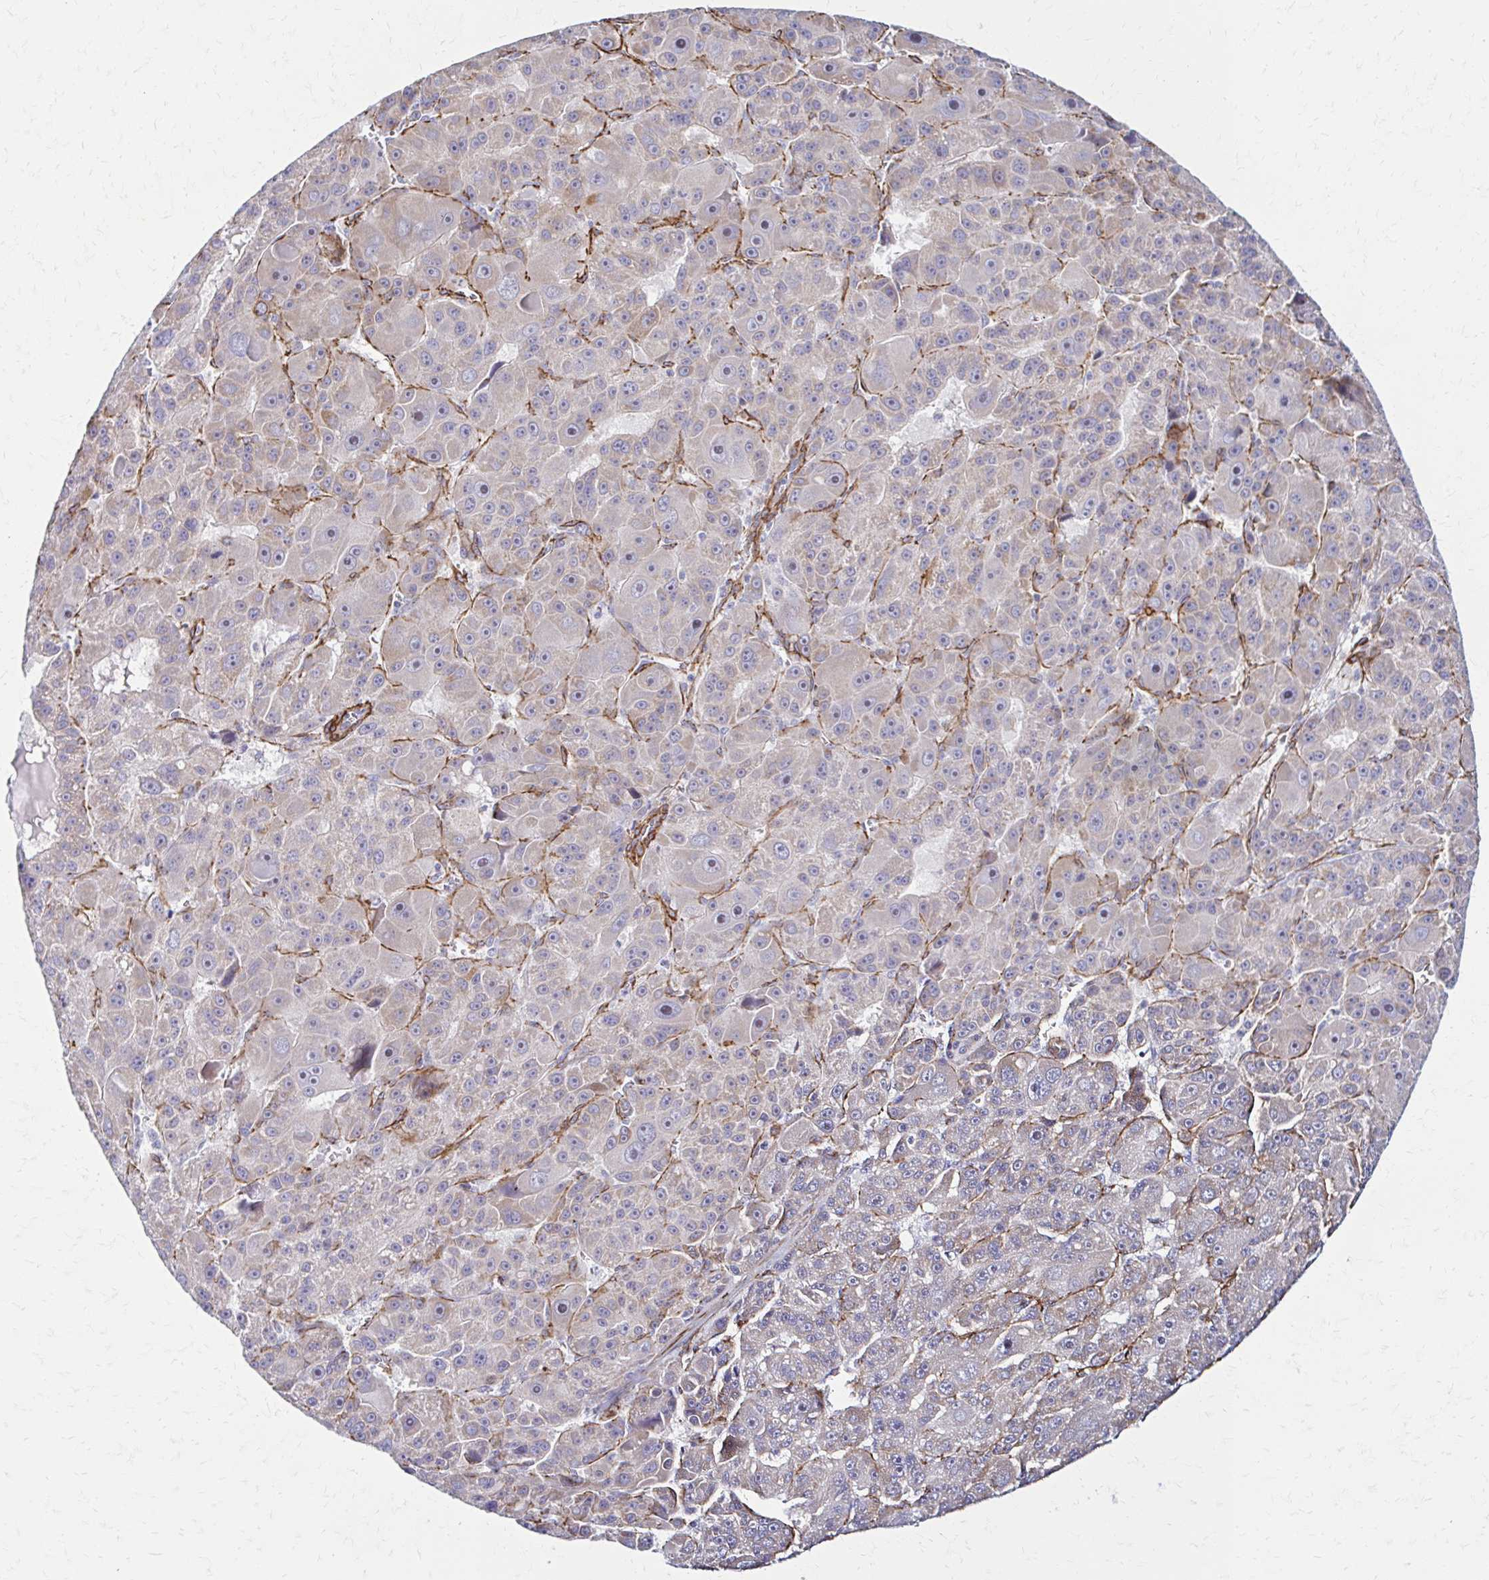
{"staining": {"intensity": "negative", "quantity": "none", "location": "none"}, "tissue": "liver cancer", "cell_type": "Tumor cells", "image_type": "cancer", "snomed": [{"axis": "morphology", "description": "Carcinoma, Hepatocellular, NOS"}, {"axis": "topography", "description": "Liver"}], "caption": "A micrograph of liver cancer (hepatocellular carcinoma) stained for a protein exhibits no brown staining in tumor cells.", "gene": "TIMMDC1", "patient": {"sex": "male", "age": 76}}